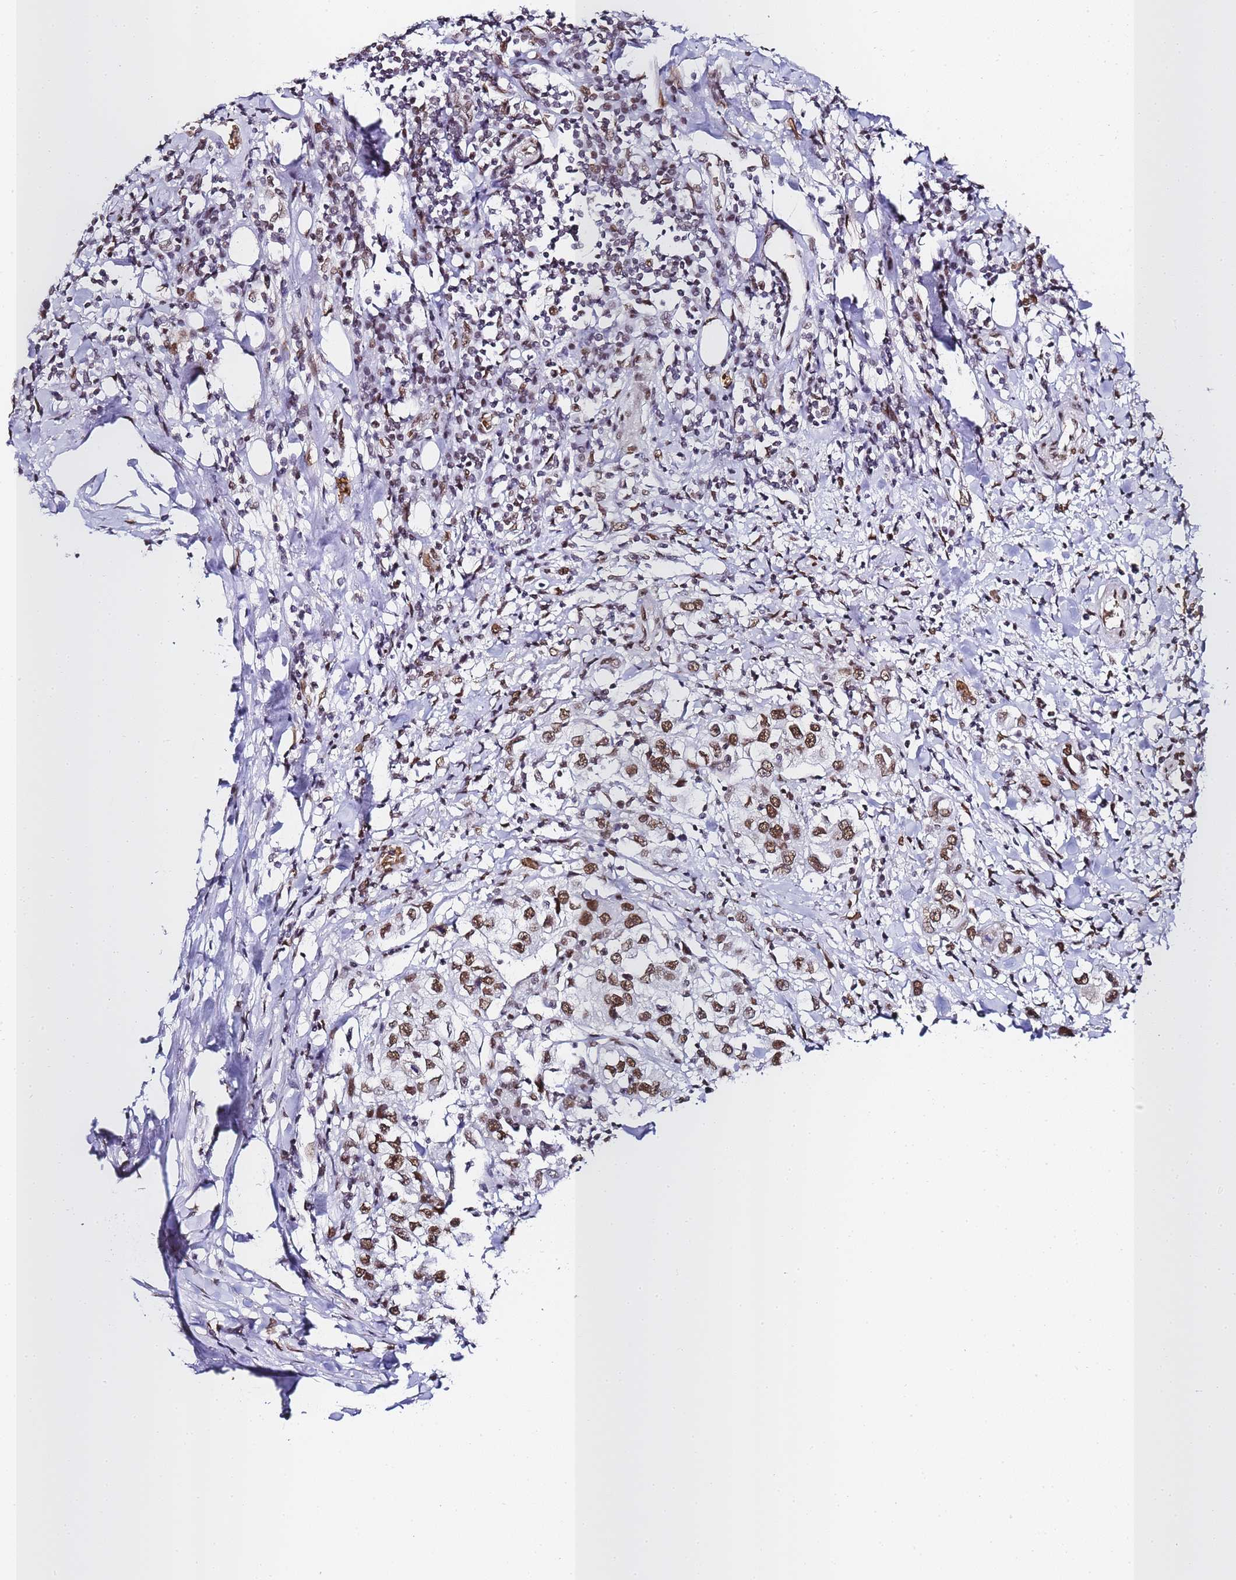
{"staining": {"intensity": "moderate", "quantity": ">75%", "location": "nuclear"}, "tissue": "urothelial cancer", "cell_type": "Tumor cells", "image_type": "cancer", "snomed": [{"axis": "morphology", "description": "Urothelial carcinoma, High grade"}, {"axis": "topography", "description": "Urinary bladder"}], "caption": "Human urothelial carcinoma (high-grade) stained with a brown dye reveals moderate nuclear positive staining in approximately >75% of tumor cells.", "gene": "POLR1A", "patient": {"sex": "female", "age": 80}}